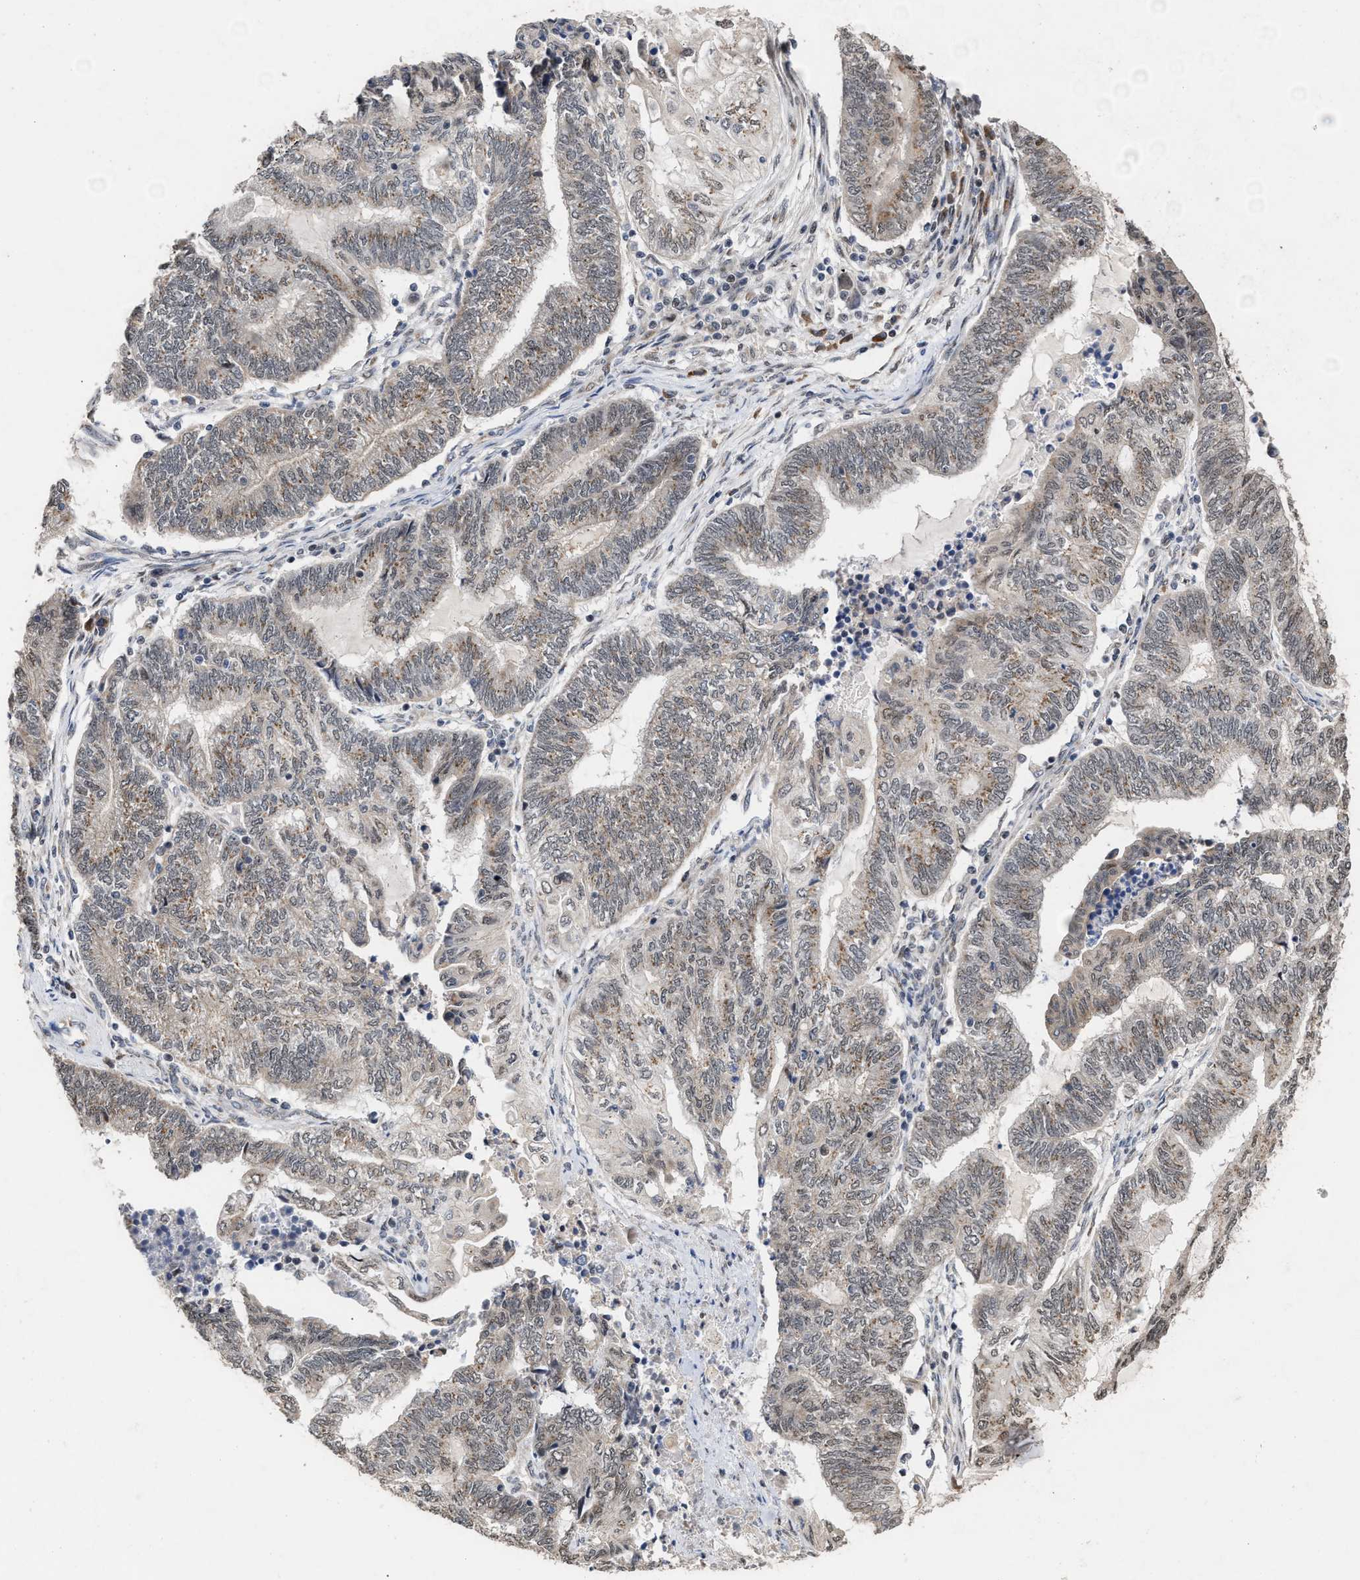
{"staining": {"intensity": "weak", "quantity": "25%-75%", "location": "cytoplasmic/membranous"}, "tissue": "endometrial cancer", "cell_type": "Tumor cells", "image_type": "cancer", "snomed": [{"axis": "morphology", "description": "Adenocarcinoma, NOS"}, {"axis": "topography", "description": "Uterus"}, {"axis": "topography", "description": "Endometrium"}], "caption": "Endometrial adenocarcinoma tissue demonstrates weak cytoplasmic/membranous staining in about 25%-75% of tumor cells", "gene": "MKNK2", "patient": {"sex": "female", "age": 70}}